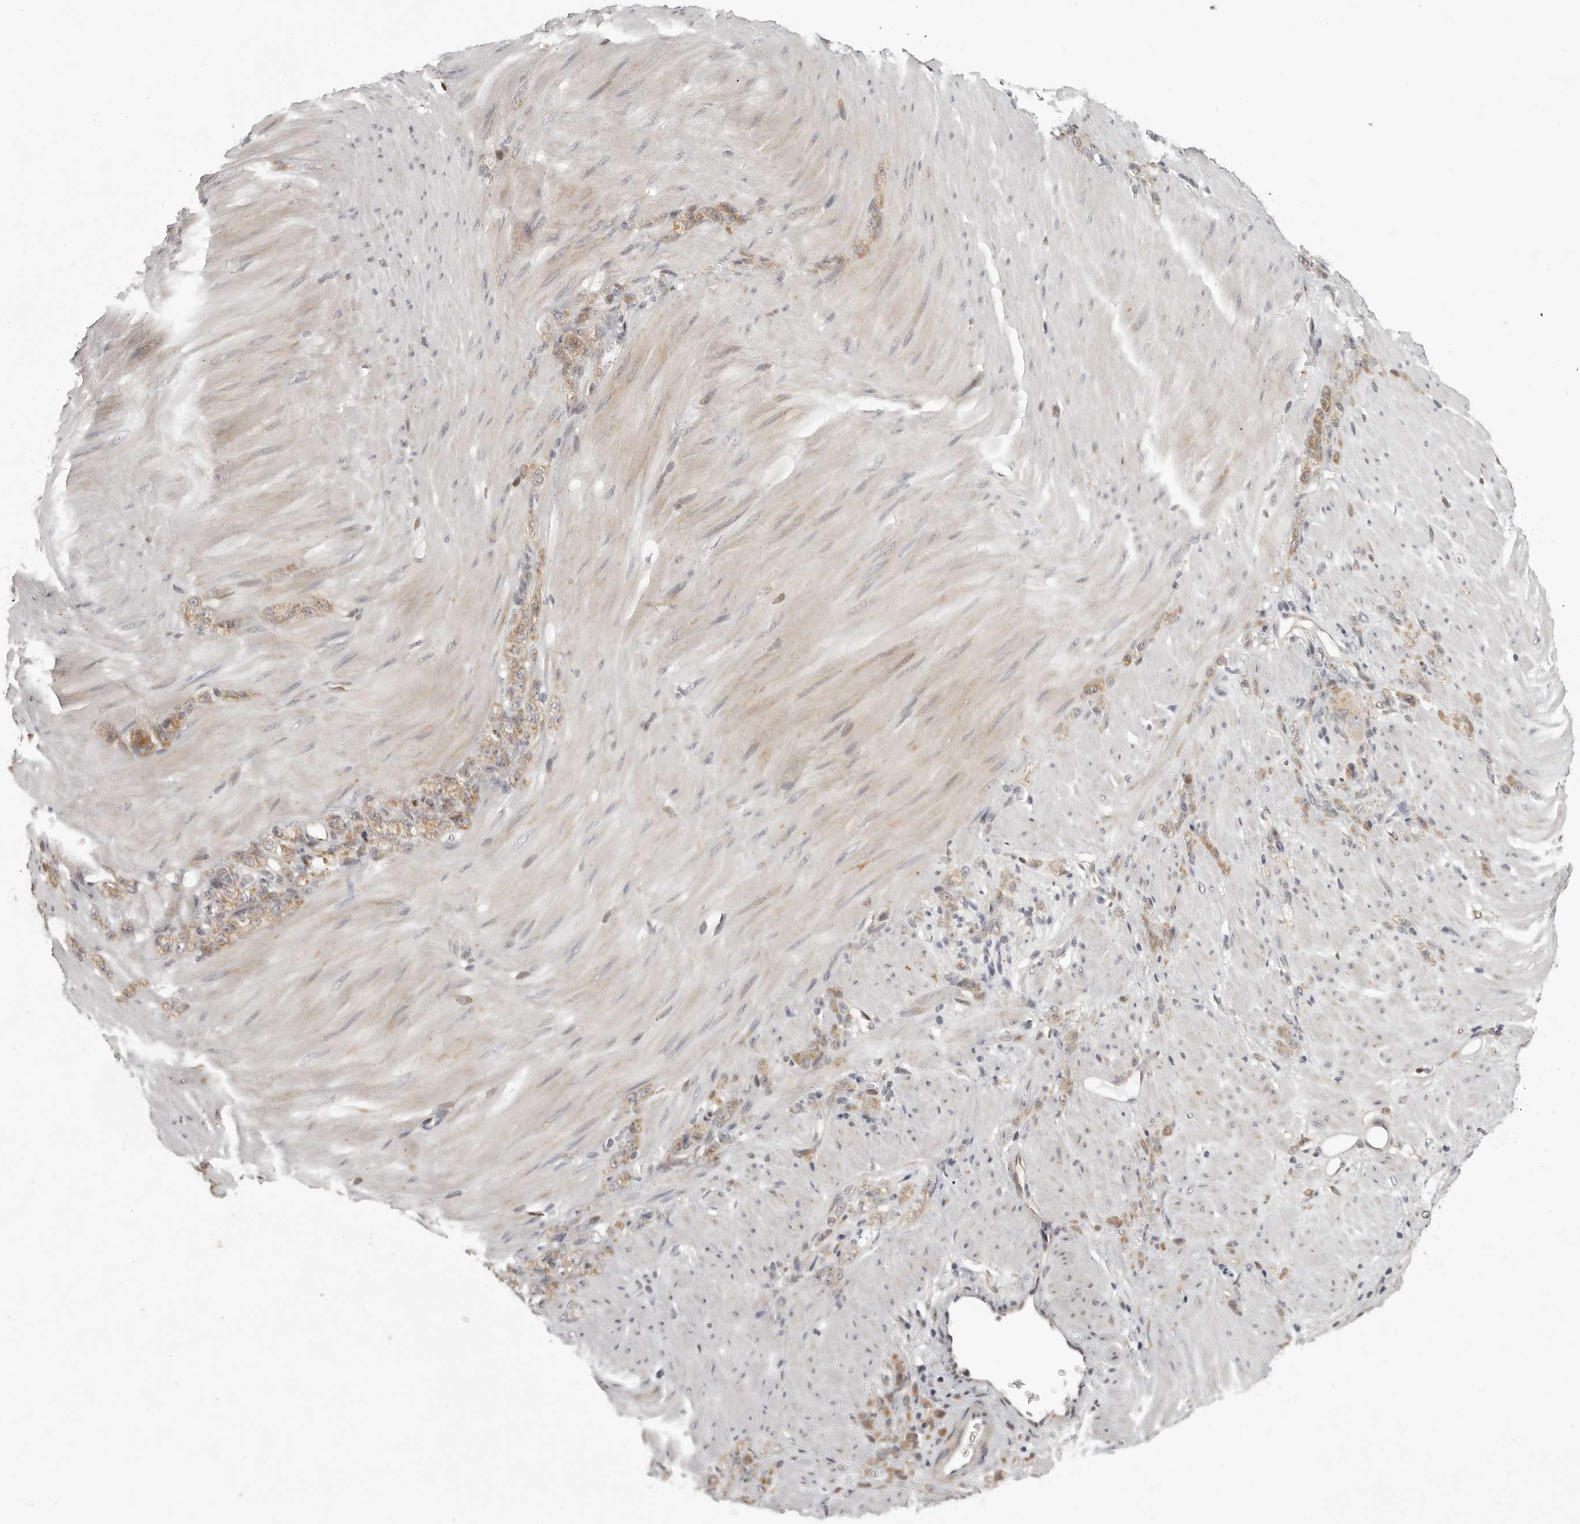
{"staining": {"intensity": "moderate", "quantity": ">75%", "location": "cytoplasmic/membranous"}, "tissue": "stomach cancer", "cell_type": "Tumor cells", "image_type": "cancer", "snomed": [{"axis": "morphology", "description": "Normal tissue, NOS"}, {"axis": "morphology", "description": "Adenocarcinoma, NOS"}, {"axis": "topography", "description": "Stomach"}], "caption": "Moderate cytoplasmic/membranous expression for a protein is seen in approximately >75% of tumor cells of stomach cancer using immunohistochemistry (IHC).", "gene": "POLE2", "patient": {"sex": "male", "age": 82}}